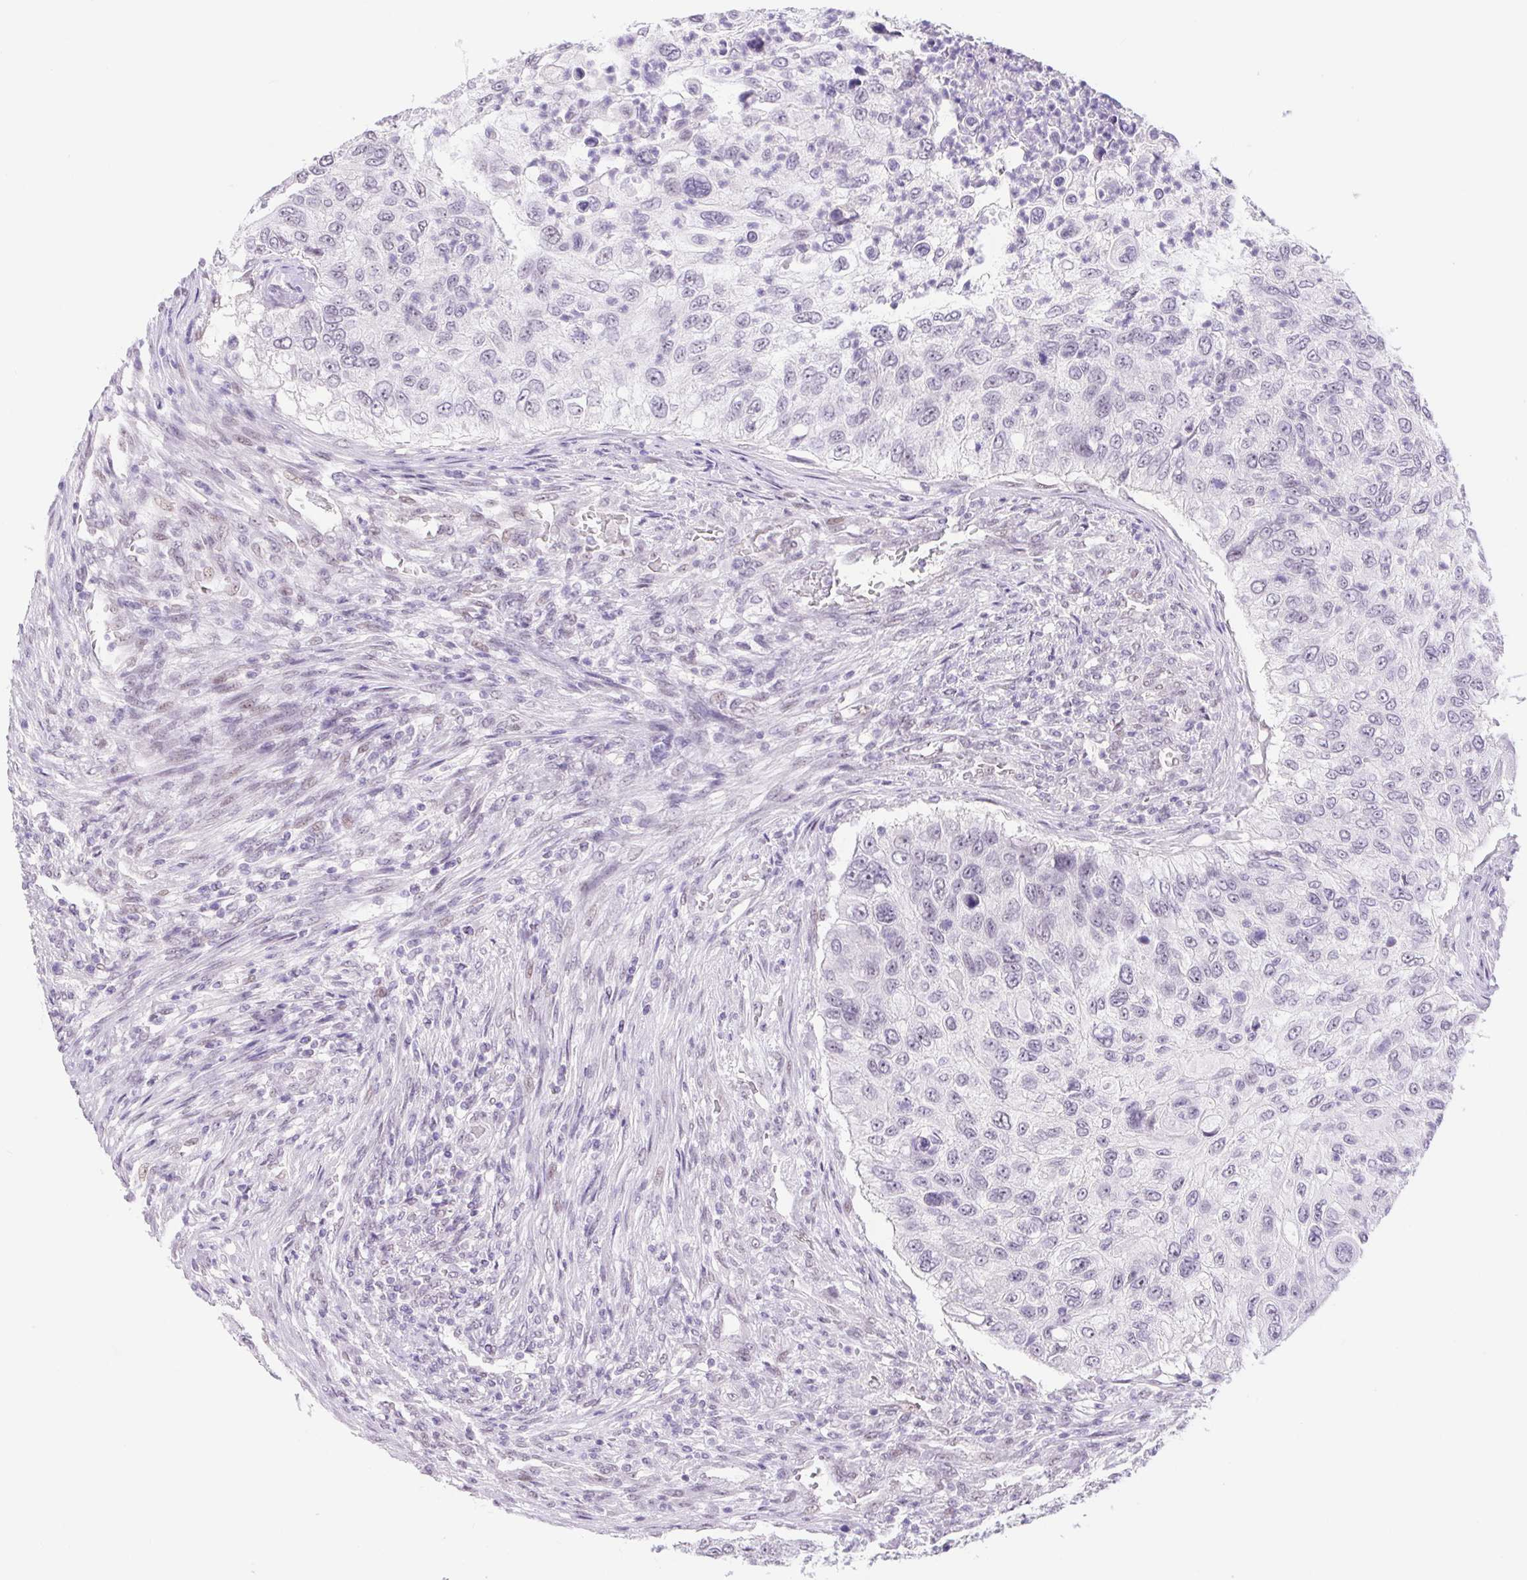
{"staining": {"intensity": "negative", "quantity": "none", "location": "none"}, "tissue": "urothelial cancer", "cell_type": "Tumor cells", "image_type": "cancer", "snomed": [{"axis": "morphology", "description": "Urothelial carcinoma, High grade"}, {"axis": "topography", "description": "Urinary bladder"}], "caption": "This image is of high-grade urothelial carcinoma stained with immunohistochemistry to label a protein in brown with the nuclei are counter-stained blue. There is no positivity in tumor cells. The staining was performed using DAB (3,3'-diaminobenzidine) to visualize the protein expression in brown, while the nuclei were stained in blue with hematoxylin (Magnification: 20x).", "gene": "CAND1", "patient": {"sex": "female", "age": 60}}